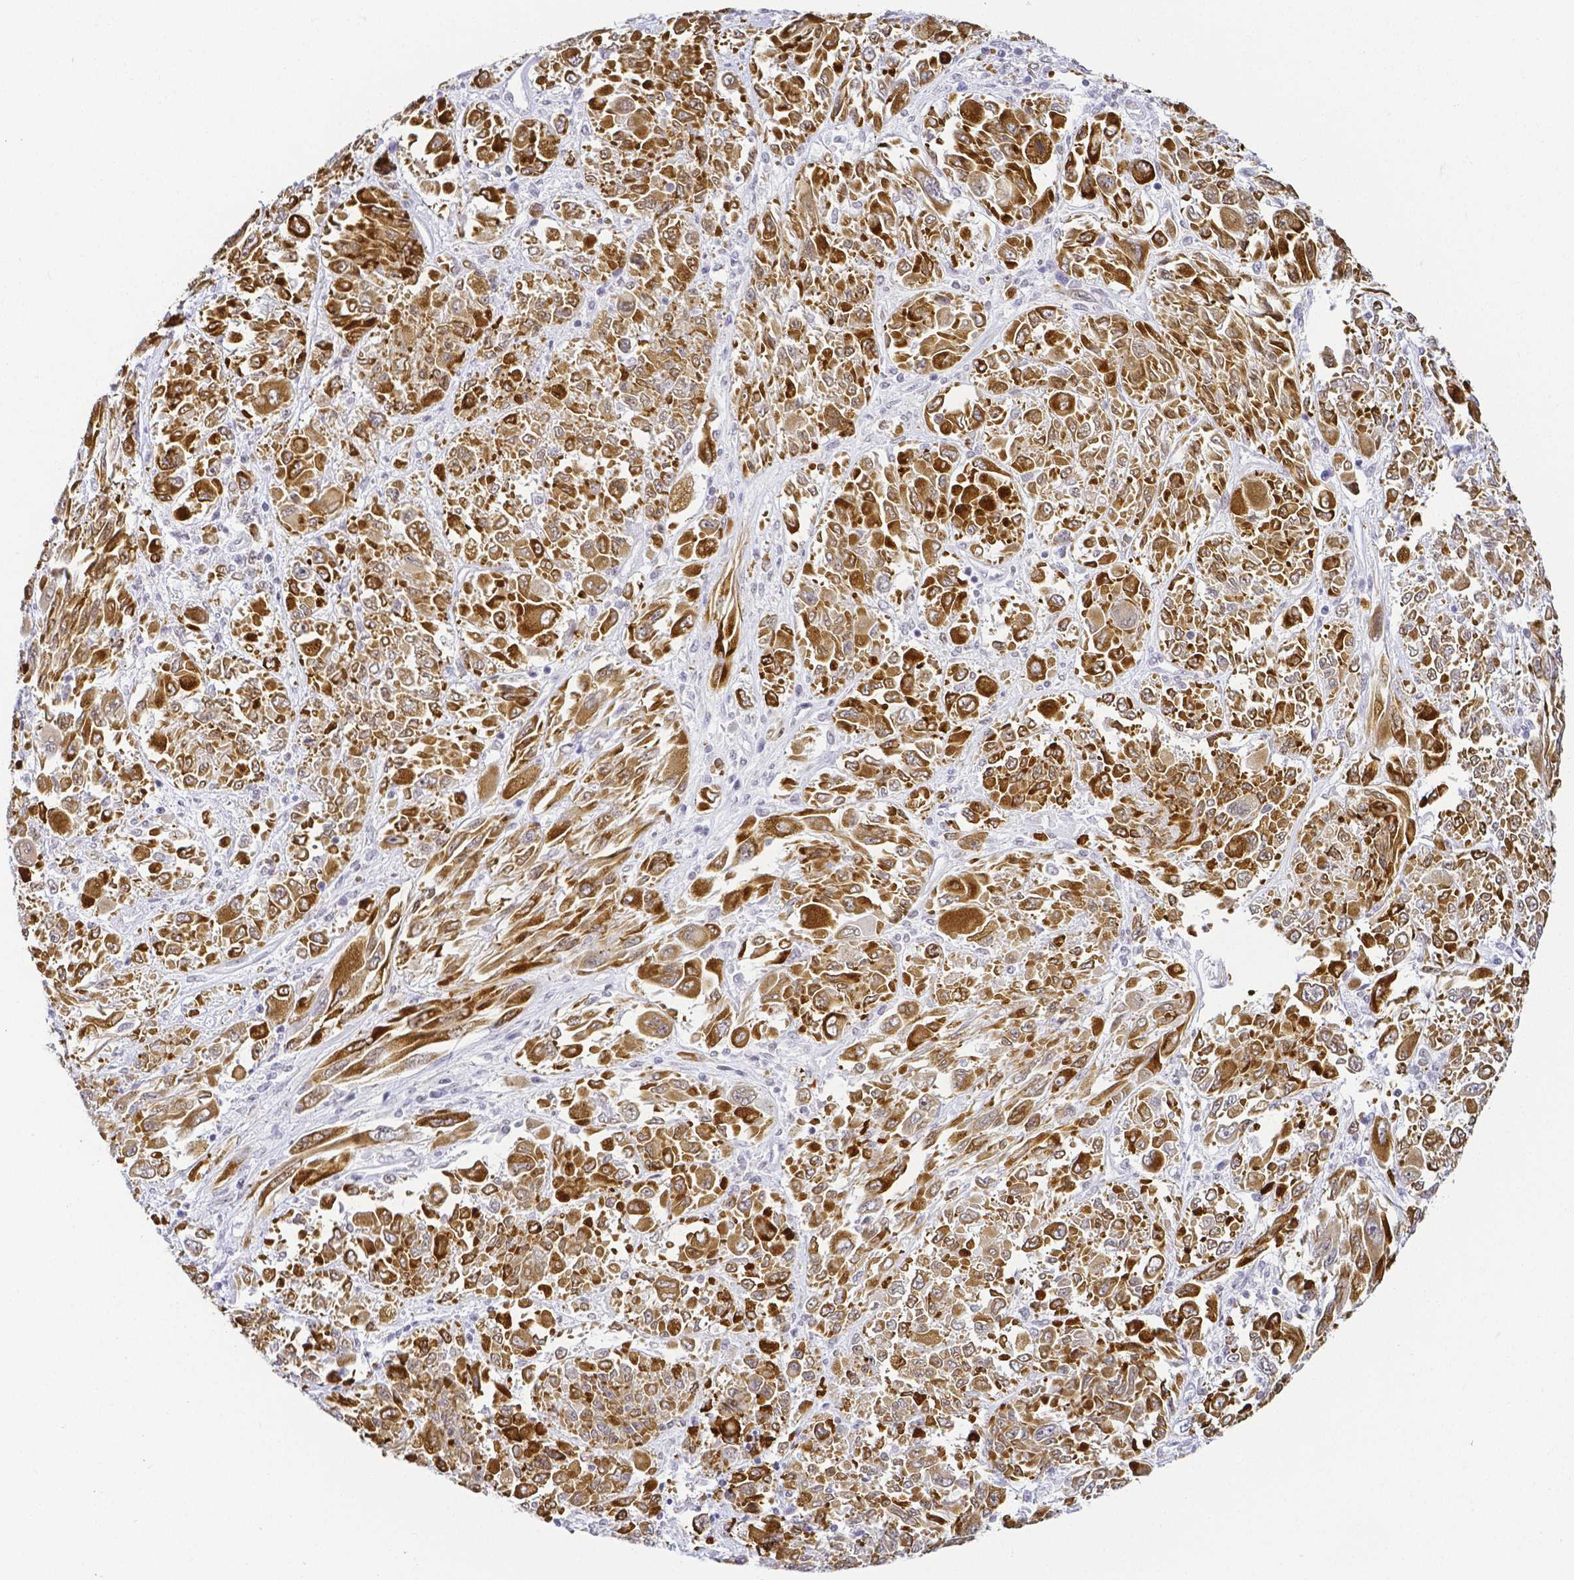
{"staining": {"intensity": "strong", "quantity": ">75%", "location": "cytoplasmic/membranous"}, "tissue": "melanoma", "cell_type": "Tumor cells", "image_type": "cancer", "snomed": [{"axis": "morphology", "description": "Malignant melanoma, NOS"}, {"axis": "topography", "description": "Skin"}], "caption": "Immunohistochemical staining of human malignant melanoma reveals high levels of strong cytoplasmic/membranous protein staining in approximately >75% of tumor cells.", "gene": "FAM83G", "patient": {"sex": "female", "age": 91}}